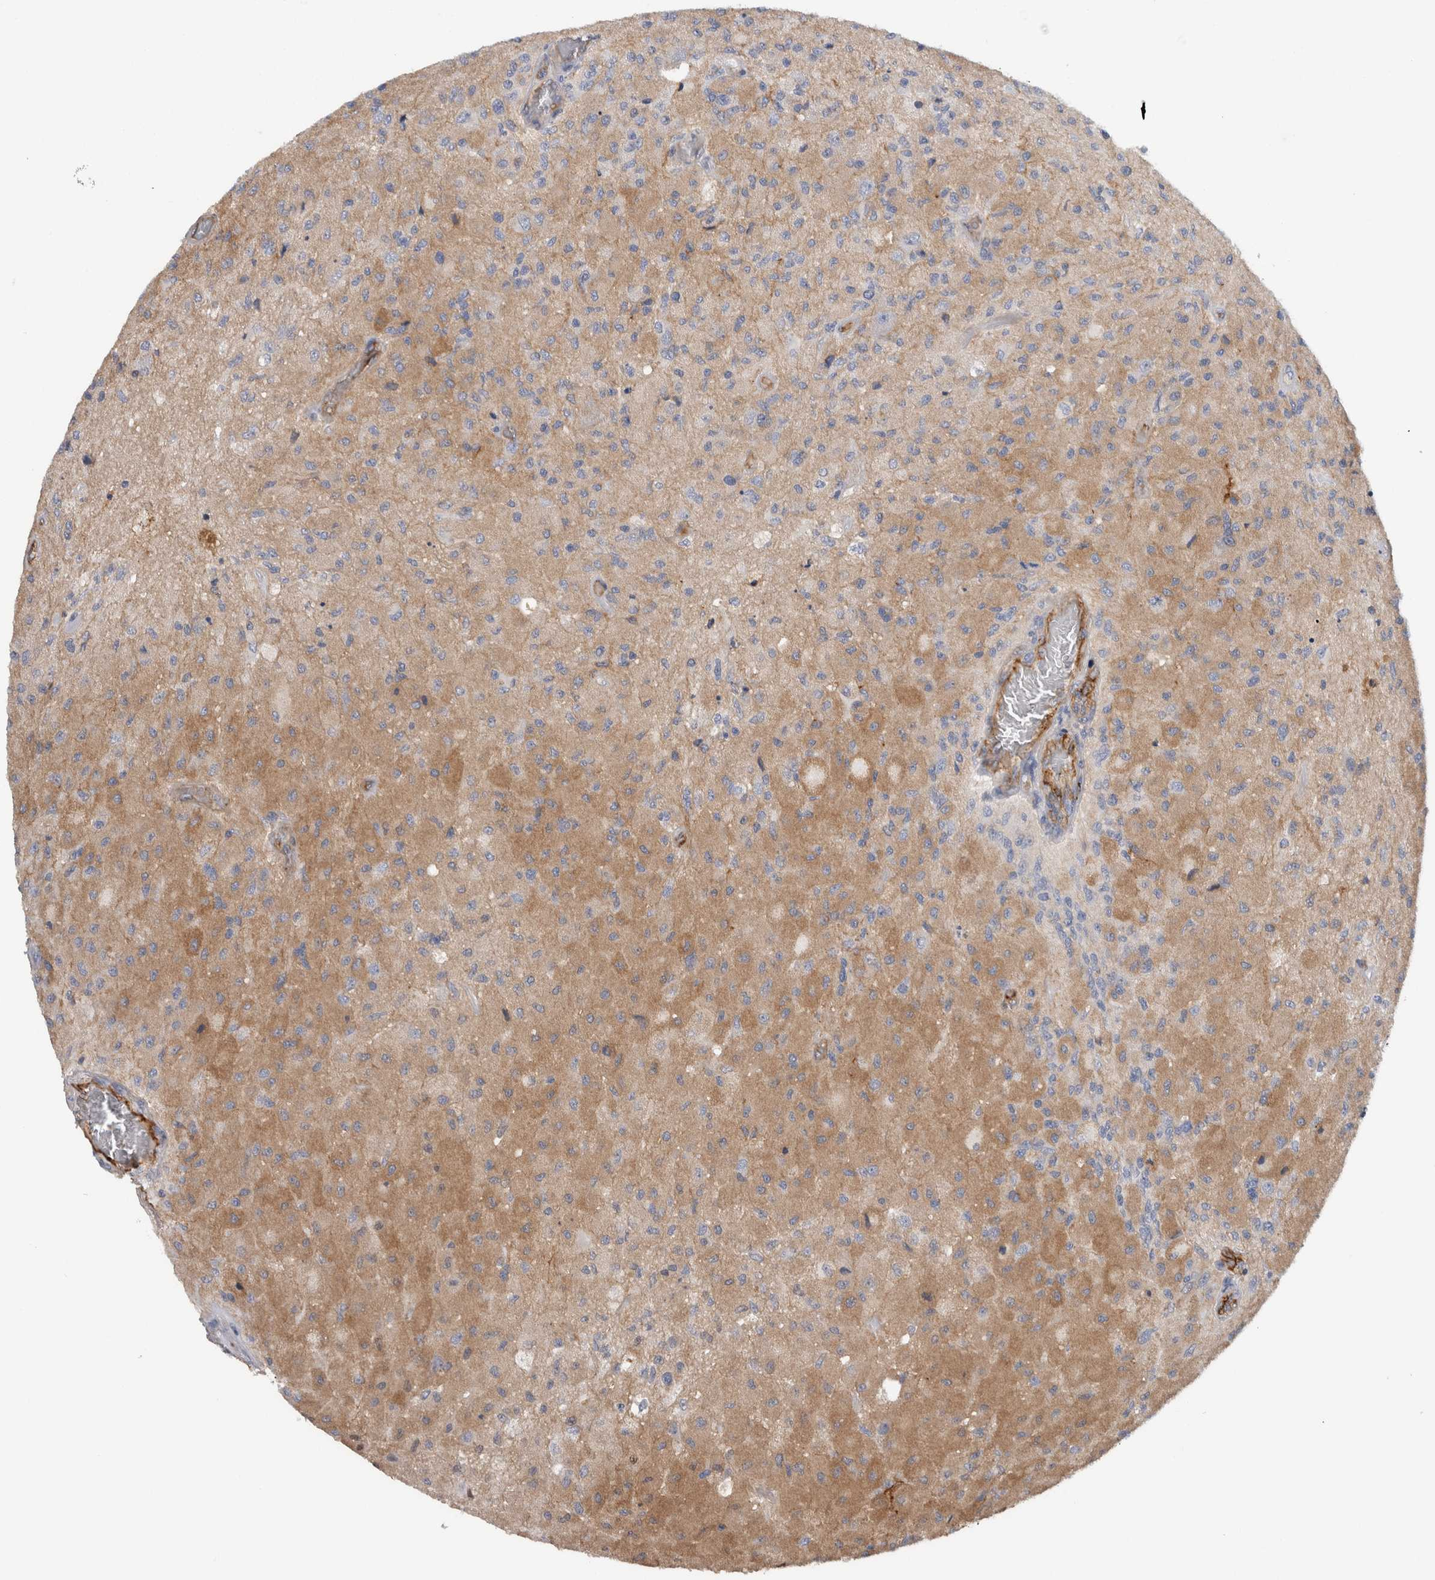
{"staining": {"intensity": "moderate", "quantity": "<25%", "location": "cytoplasmic/membranous"}, "tissue": "glioma", "cell_type": "Tumor cells", "image_type": "cancer", "snomed": [{"axis": "morphology", "description": "Normal tissue, NOS"}, {"axis": "morphology", "description": "Glioma, malignant, High grade"}, {"axis": "topography", "description": "Cerebral cortex"}], "caption": "The photomicrograph reveals a brown stain indicating the presence of a protein in the cytoplasmic/membranous of tumor cells in glioma.", "gene": "CD59", "patient": {"sex": "male", "age": 77}}